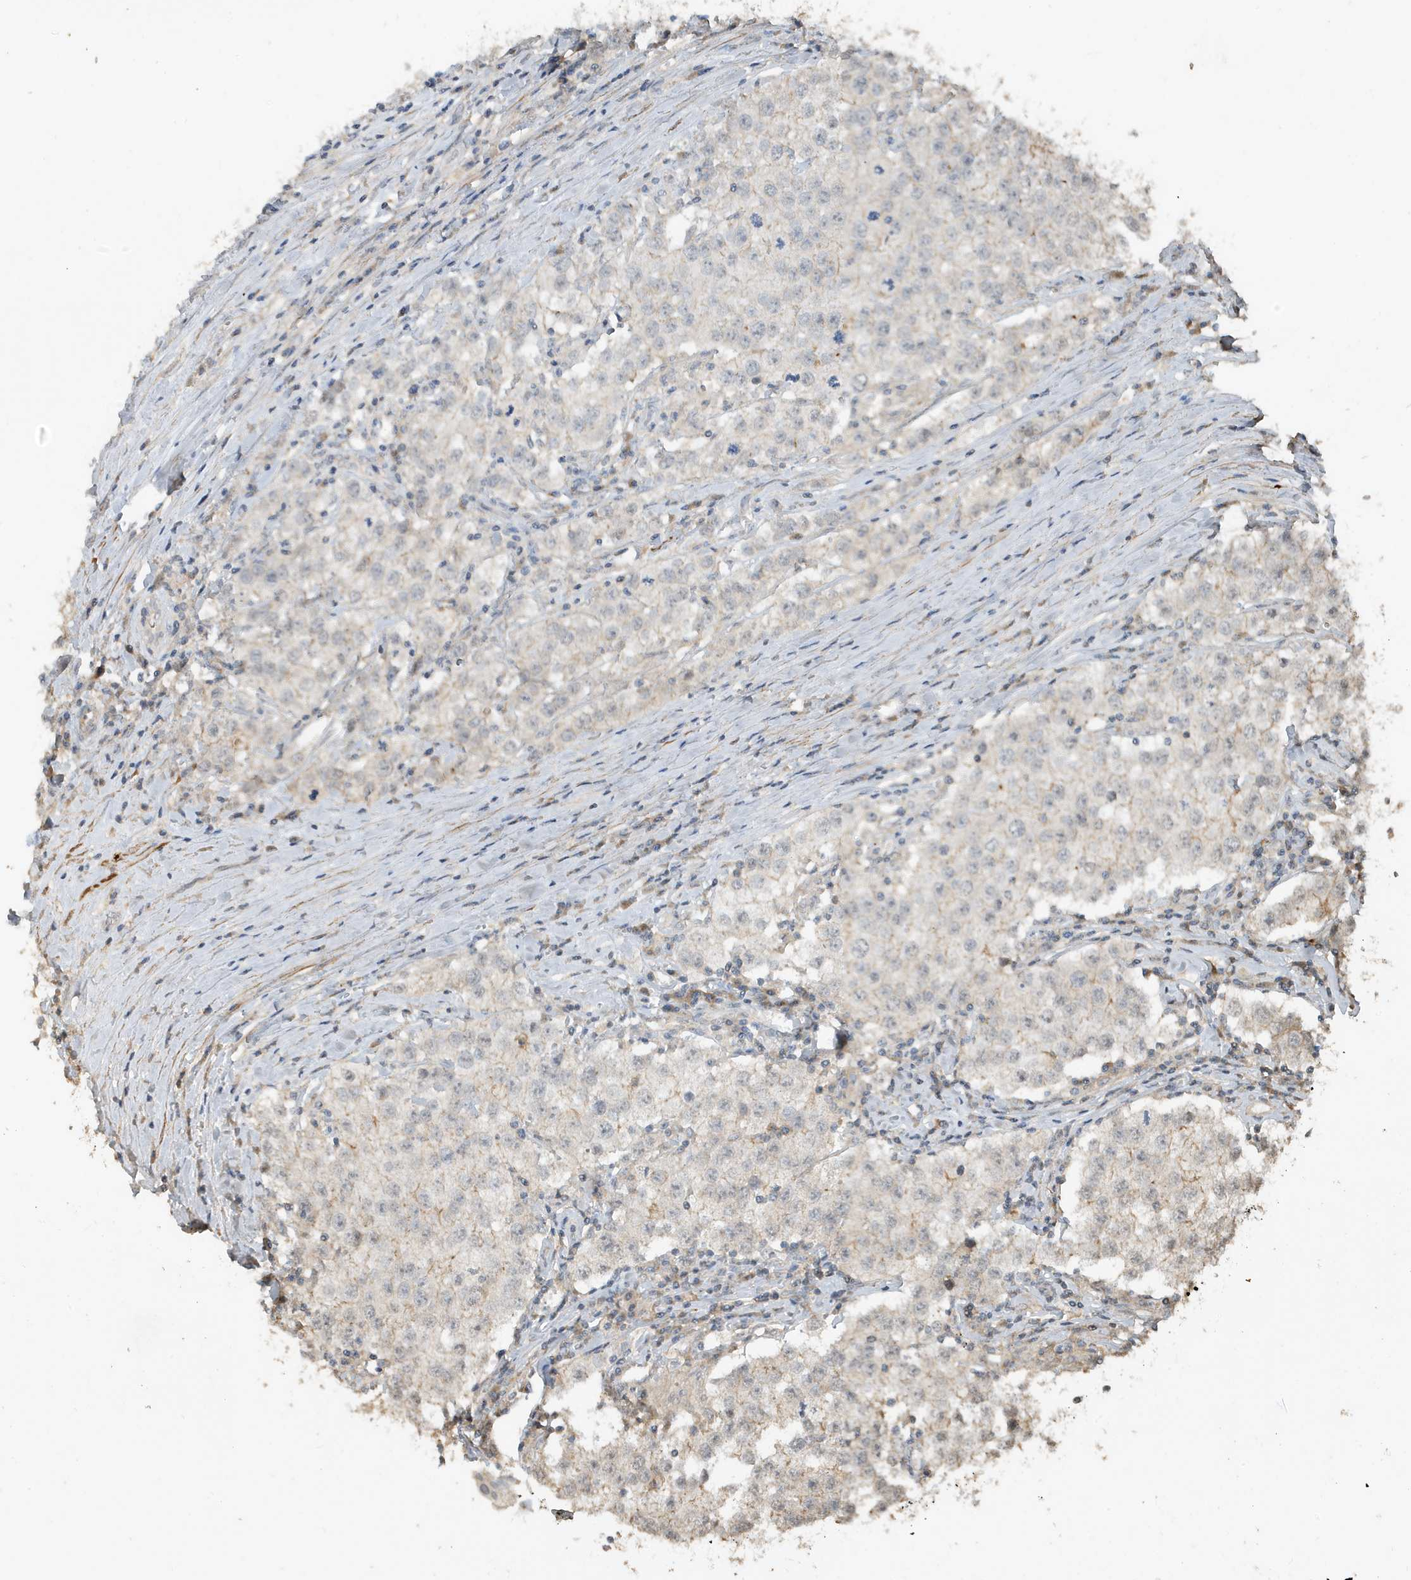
{"staining": {"intensity": "weak", "quantity": "<25%", "location": "cytoplasmic/membranous"}, "tissue": "testis cancer", "cell_type": "Tumor cells", "image_type": "cancer", "snomed": [{"axis": "morphology", "description": "Seminoma, NOS"}, {"axis": "morphology", "description": "Carcinoma, Embryonal, NOS"}, {"axis": "topography", "description": "Testis"}], "caption": "Immunohistochemical staining of human testis seminoma shows no significant staining in tumor cells.", "gene": "PRRT3", "patient": {"sex": "male", "age": 43}}